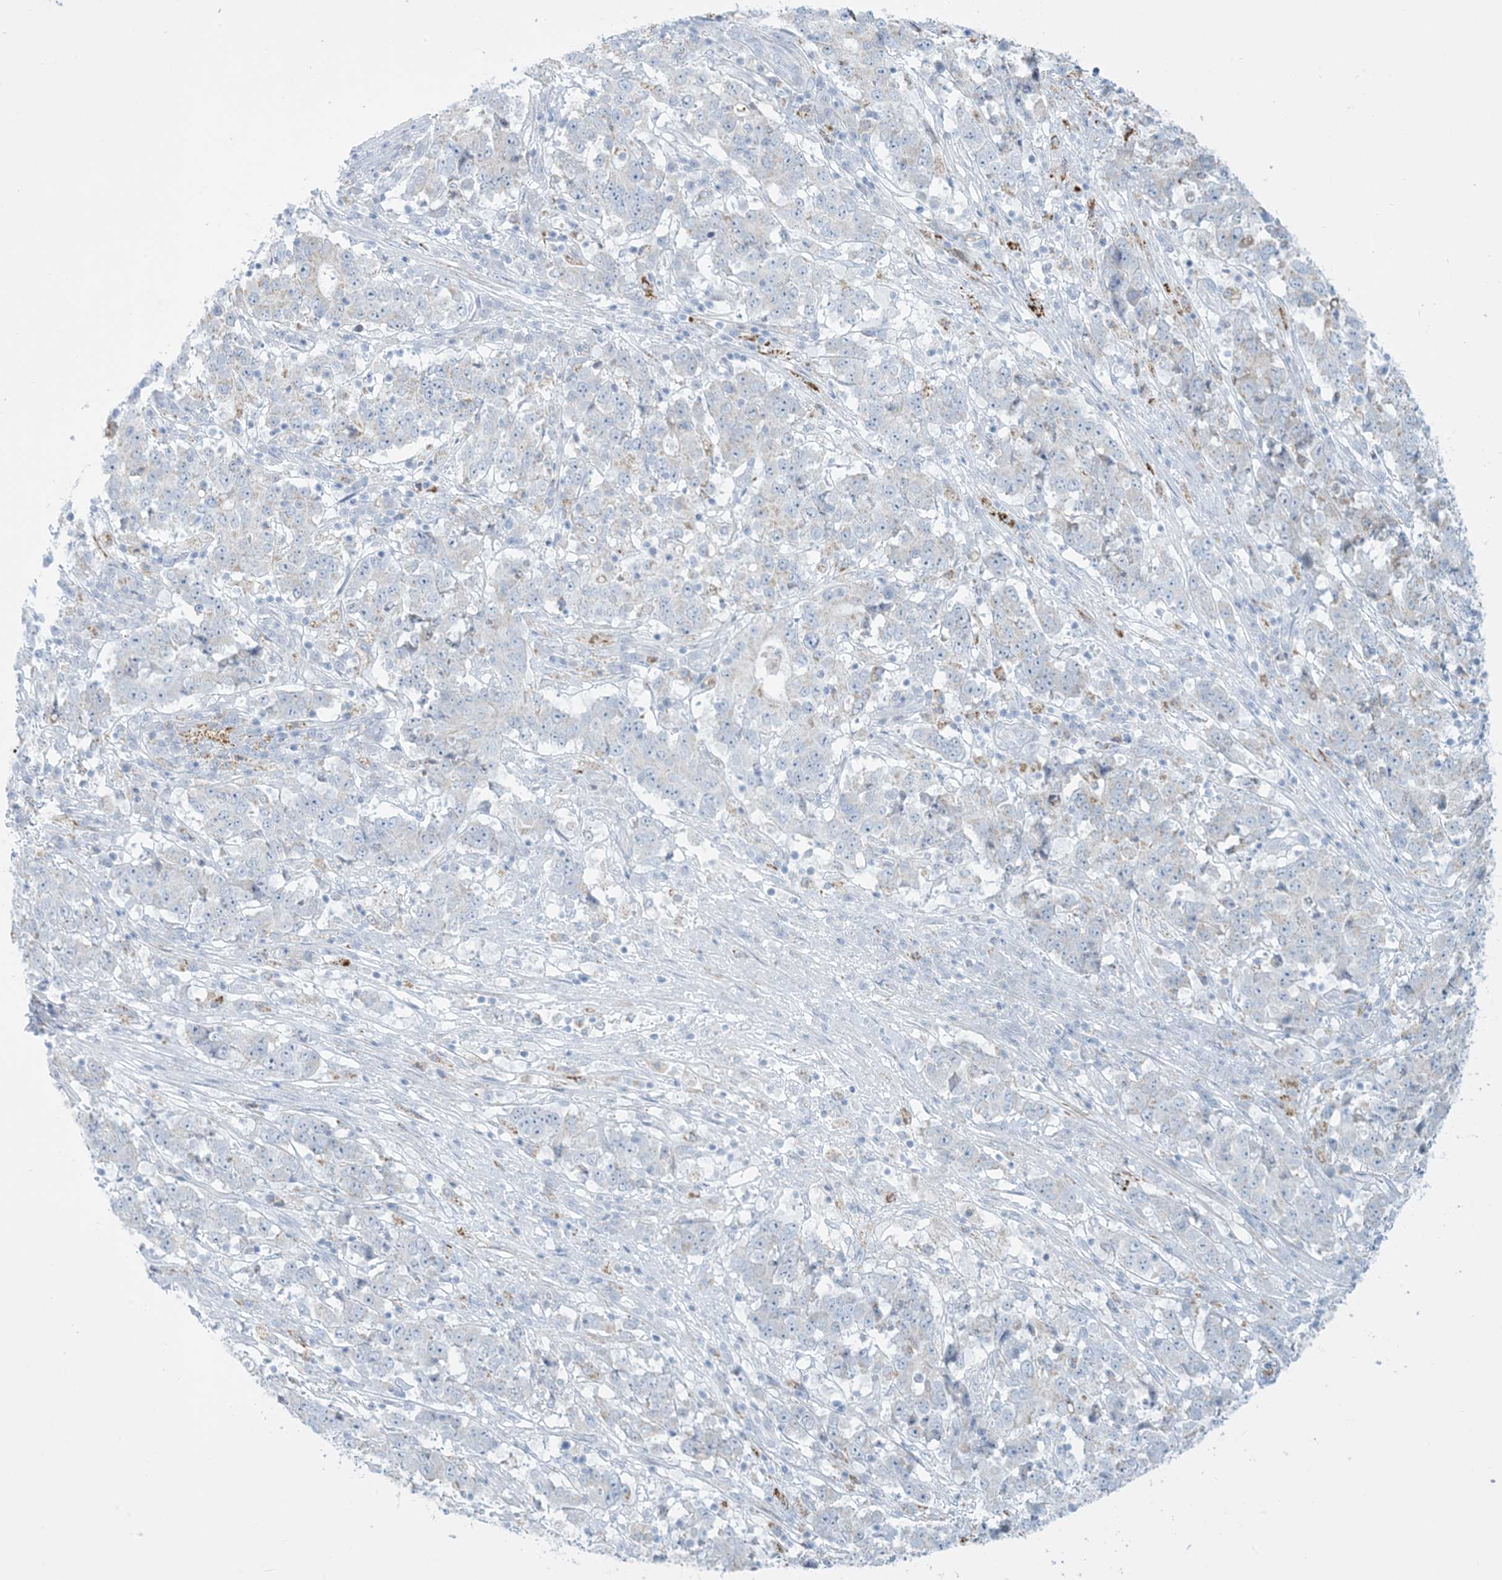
{"staining": {"intensity": "negative", "quantity": "none", "location": "none"}, "tissue": "stomach cancer", "cell_type": "Tumor cells", "image_type": "cancer", "snomed": [{"axis": "morphology", "description": "Adenocarcinoma, NOS"}, {"axis": "topography", "description": "Stomach"}], "caption": "Immunohistochemistry histopathology image of neoplastic tissue: stomach adenocarcinoma stained with DAB demonstrates no significant protein positivity in tumor cells. (Stains: DAB immunohistochemistry with hematoxylin counter stain, Microscopy: brightfield microscopy at high magnification).", "gene": "ZDHHC4", "patient": {"sex": "male", "age": 59}}